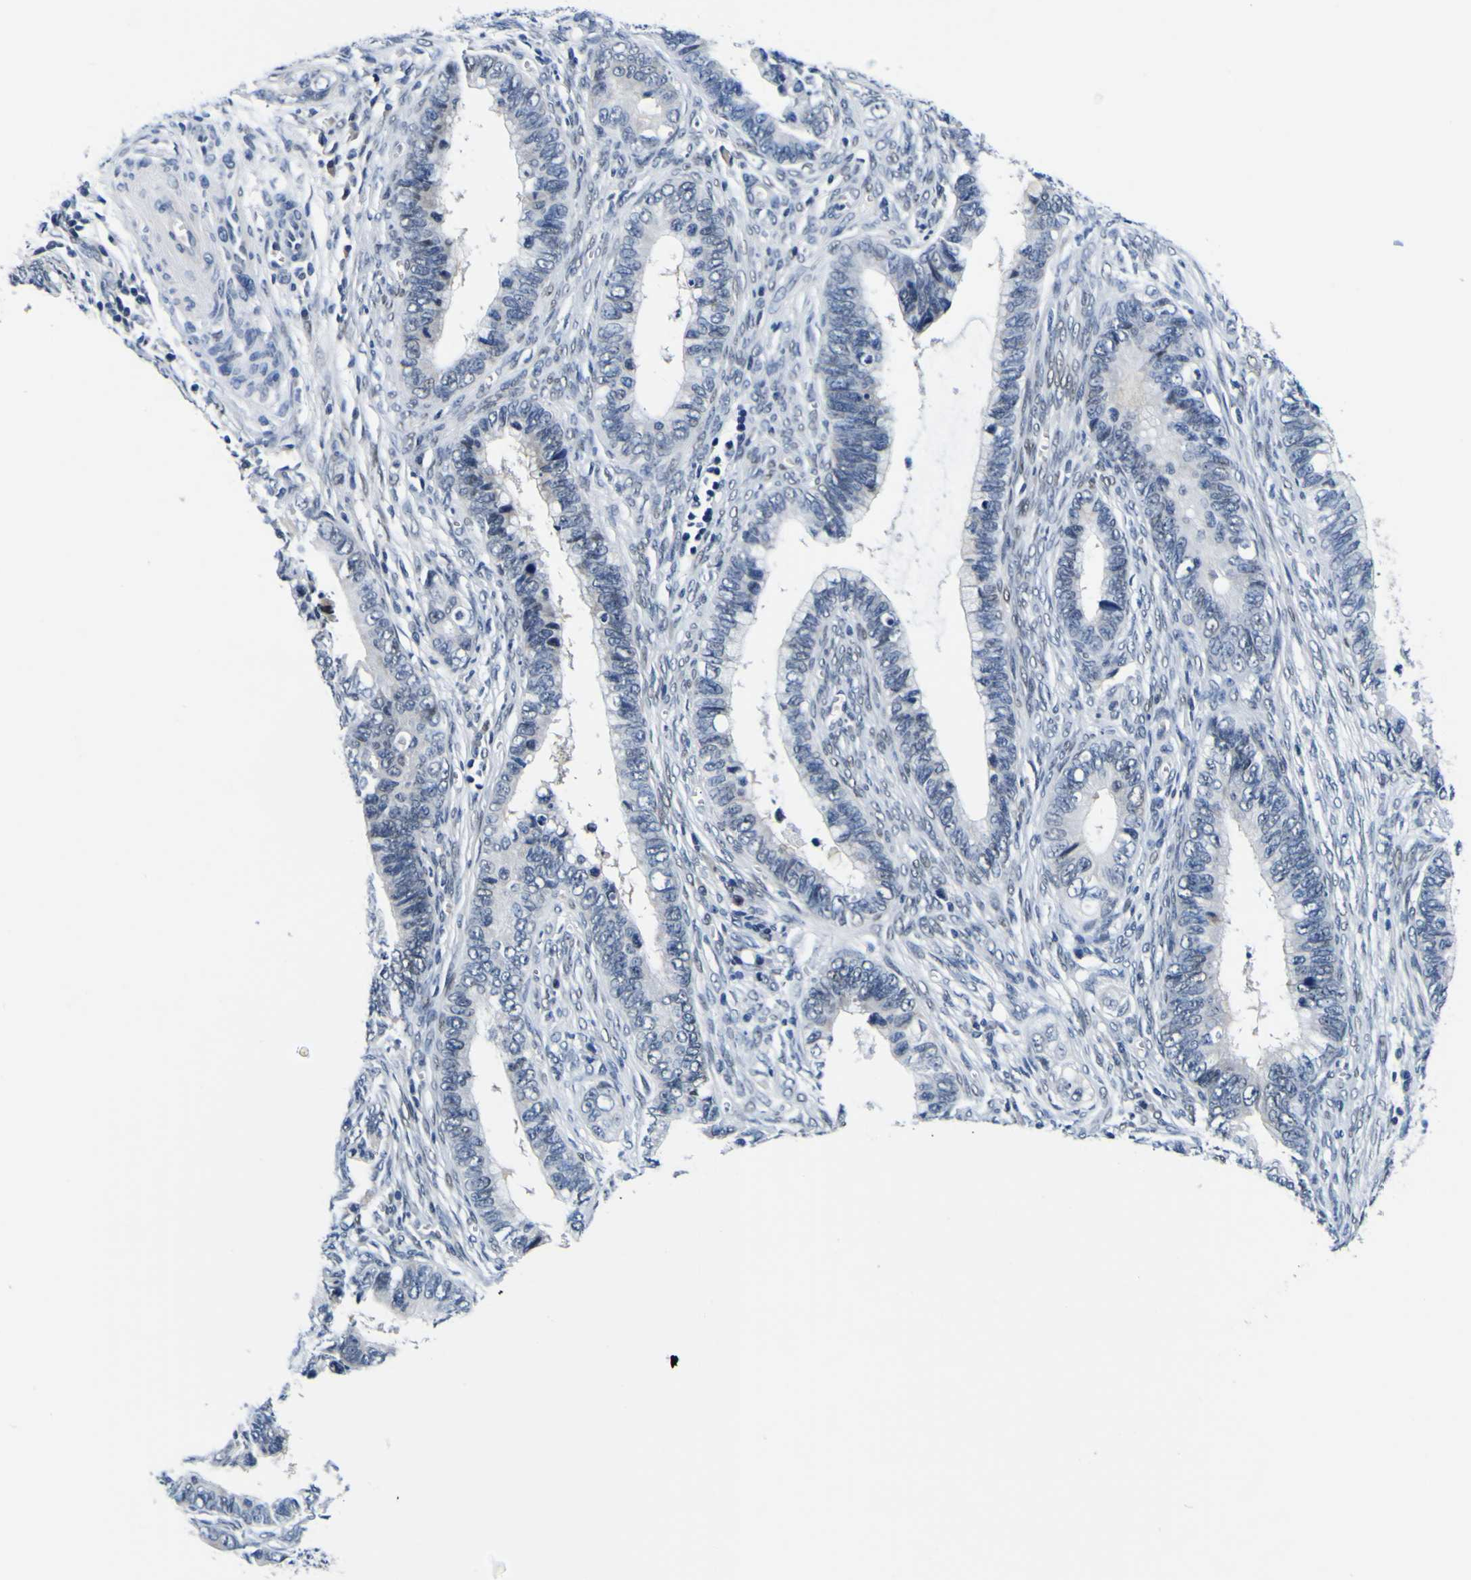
{"staining": {"intensity": "negative", "quantity": "none", "location": "none"}, "tissue": "cervical cancer", "cell_type": "Tumor cells", "image_type": "cancer", "snomed": [{"axis": "morphology", "description": "Adenocarcinoma, NOS"}, {"axis": "topography", "description": "Cervix"}], "caption": "Human cervical cancer stained for a protein using immunohistochemistry shows no staining in tumor cells.", "gene": "CUL4B", "patient": {"sex": "female", "age": 44}}